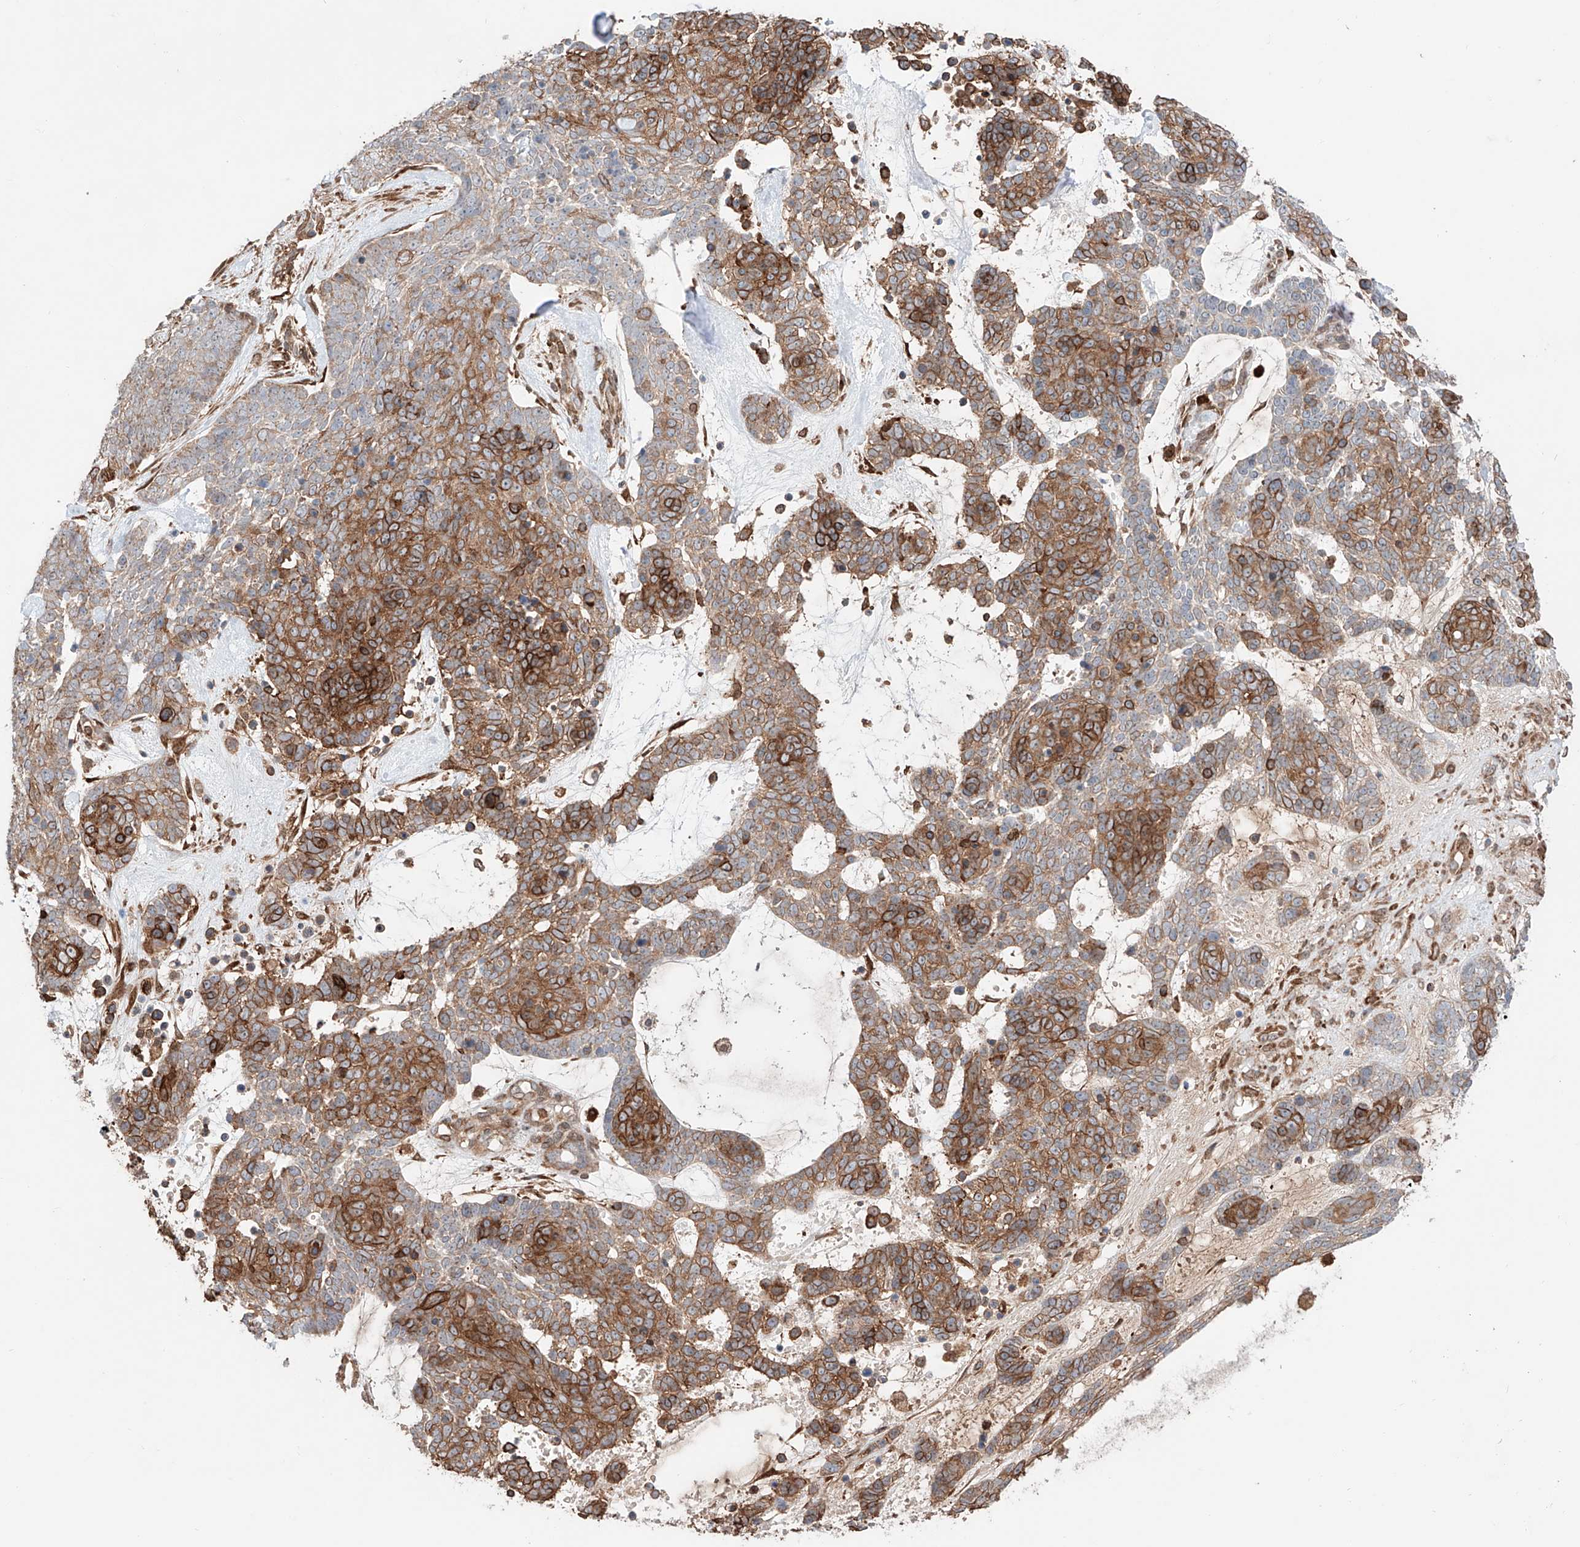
{"staining": {"intensity": "moderate", "quantity": ">75%", "location": "cytoplasmic/membranous"}, "tissue": "skin cancer", "cell_type": "Tumor cells", "image_type": "cancer", "snomed": [{"axis": "morphology", "description": "Basal cell carcinoma"}, {"axis": "topography", "description": "Skin"}], "caption": "Protein staining of skin basal cell carcinoma tissue displays moderate cytoplasmic/membranous positivity in approximately >75% of tumor cells.", "gene": "IGSF22", "patient": {"sex": "female", "age": 81}}